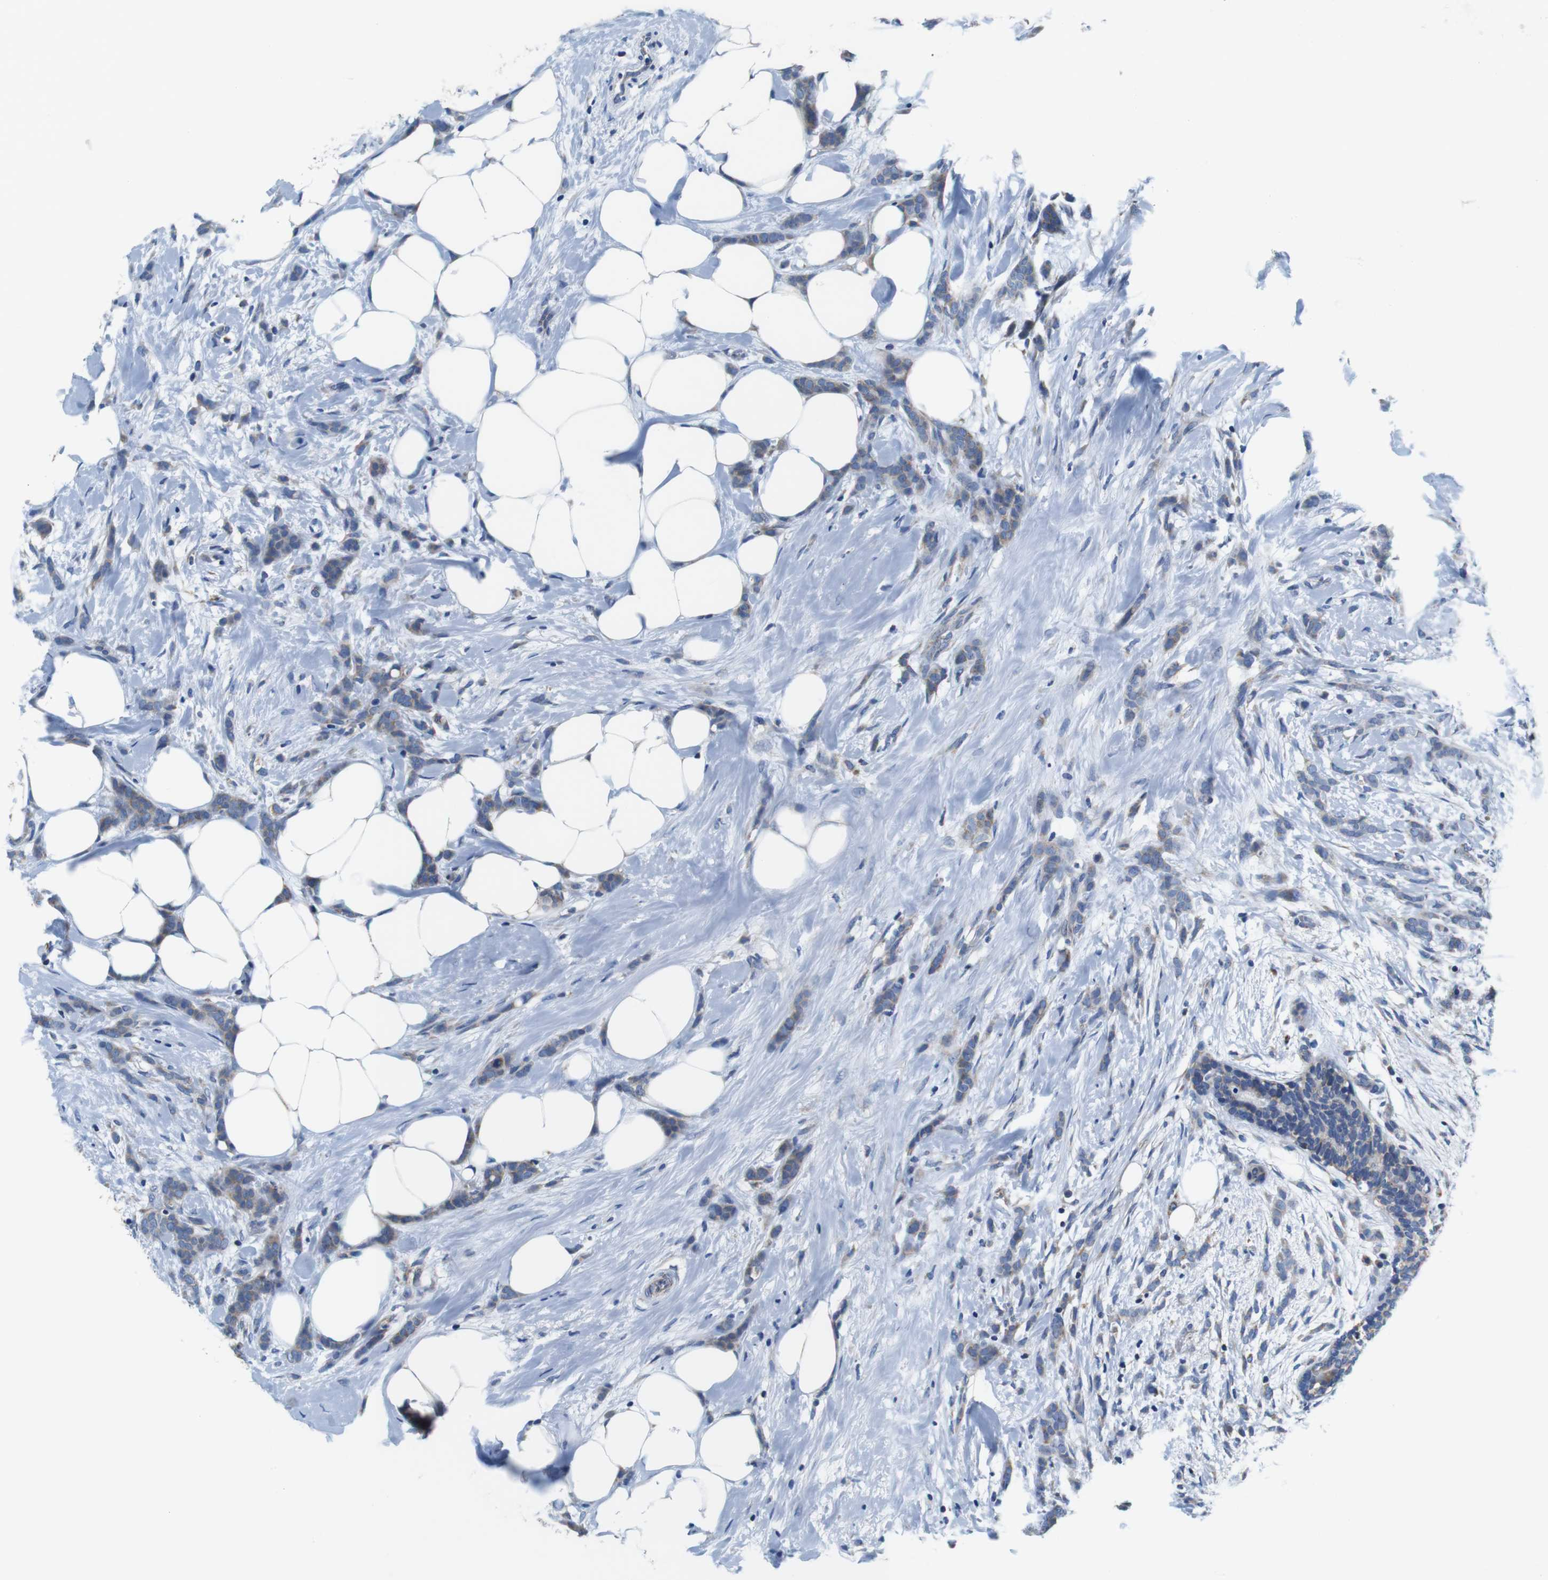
{"staining": {"intensity": "weak", "quantity": ">75%", "location": "cytoplasmic/membranous"}, "tissue": "breast cancer", "cell_type": "Tumor cells", "image_type": "cancer", "snomed": [{"axis": "morphology", "description": "Lobular carcinoma, in situ"}, {"axis": "morphology", "description": "Lobular carcinoma"}, {"axis": "topography", "description": "Breast"}], "caption": "Immunohistochemical staining of human breast lobular carcinoma demonstrates low levels of weak cytoplasmic/membranous staining in approximately >75% of tumor cells.", "gene": "LRP4", "patient": {"sex": "female", "age": 41}}